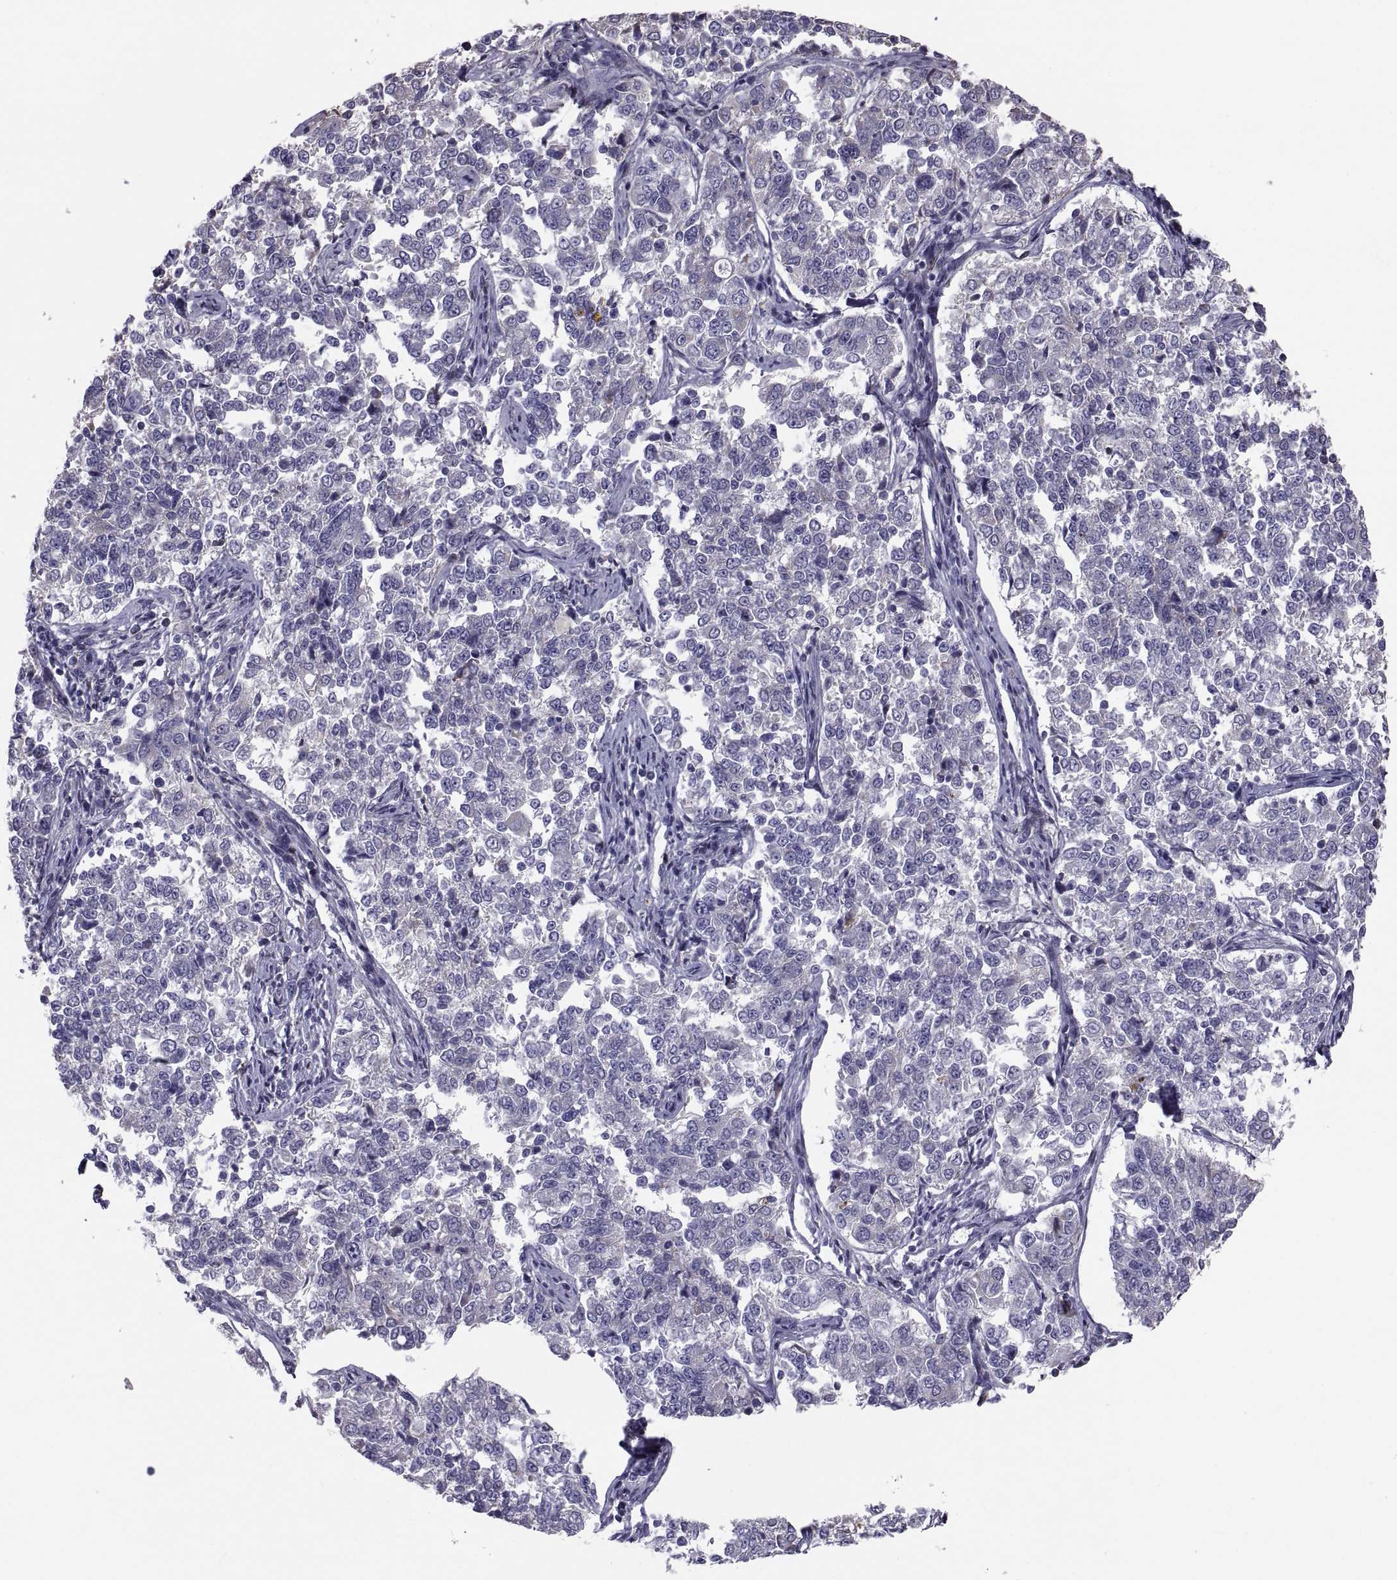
{"staining": {"intensity": "negative", "quantity": "none", "location": "none"}, "tissue": "endometrial cancer", "cell_type": "Tumor cells", "image_type": "cancer", "snomed": [{"axis": "morphology", "description": "Adenocarcinoma, NOS"}, {"axis": "topography", "description": "Endometrium"}], "caption": "This is a photomicrograph of IHC staining of adenocarcinoma (endometrial), which shows no staining in tumor cells.", "gene": "ANO1", "patient": {"sex": "female", "age": 43}}